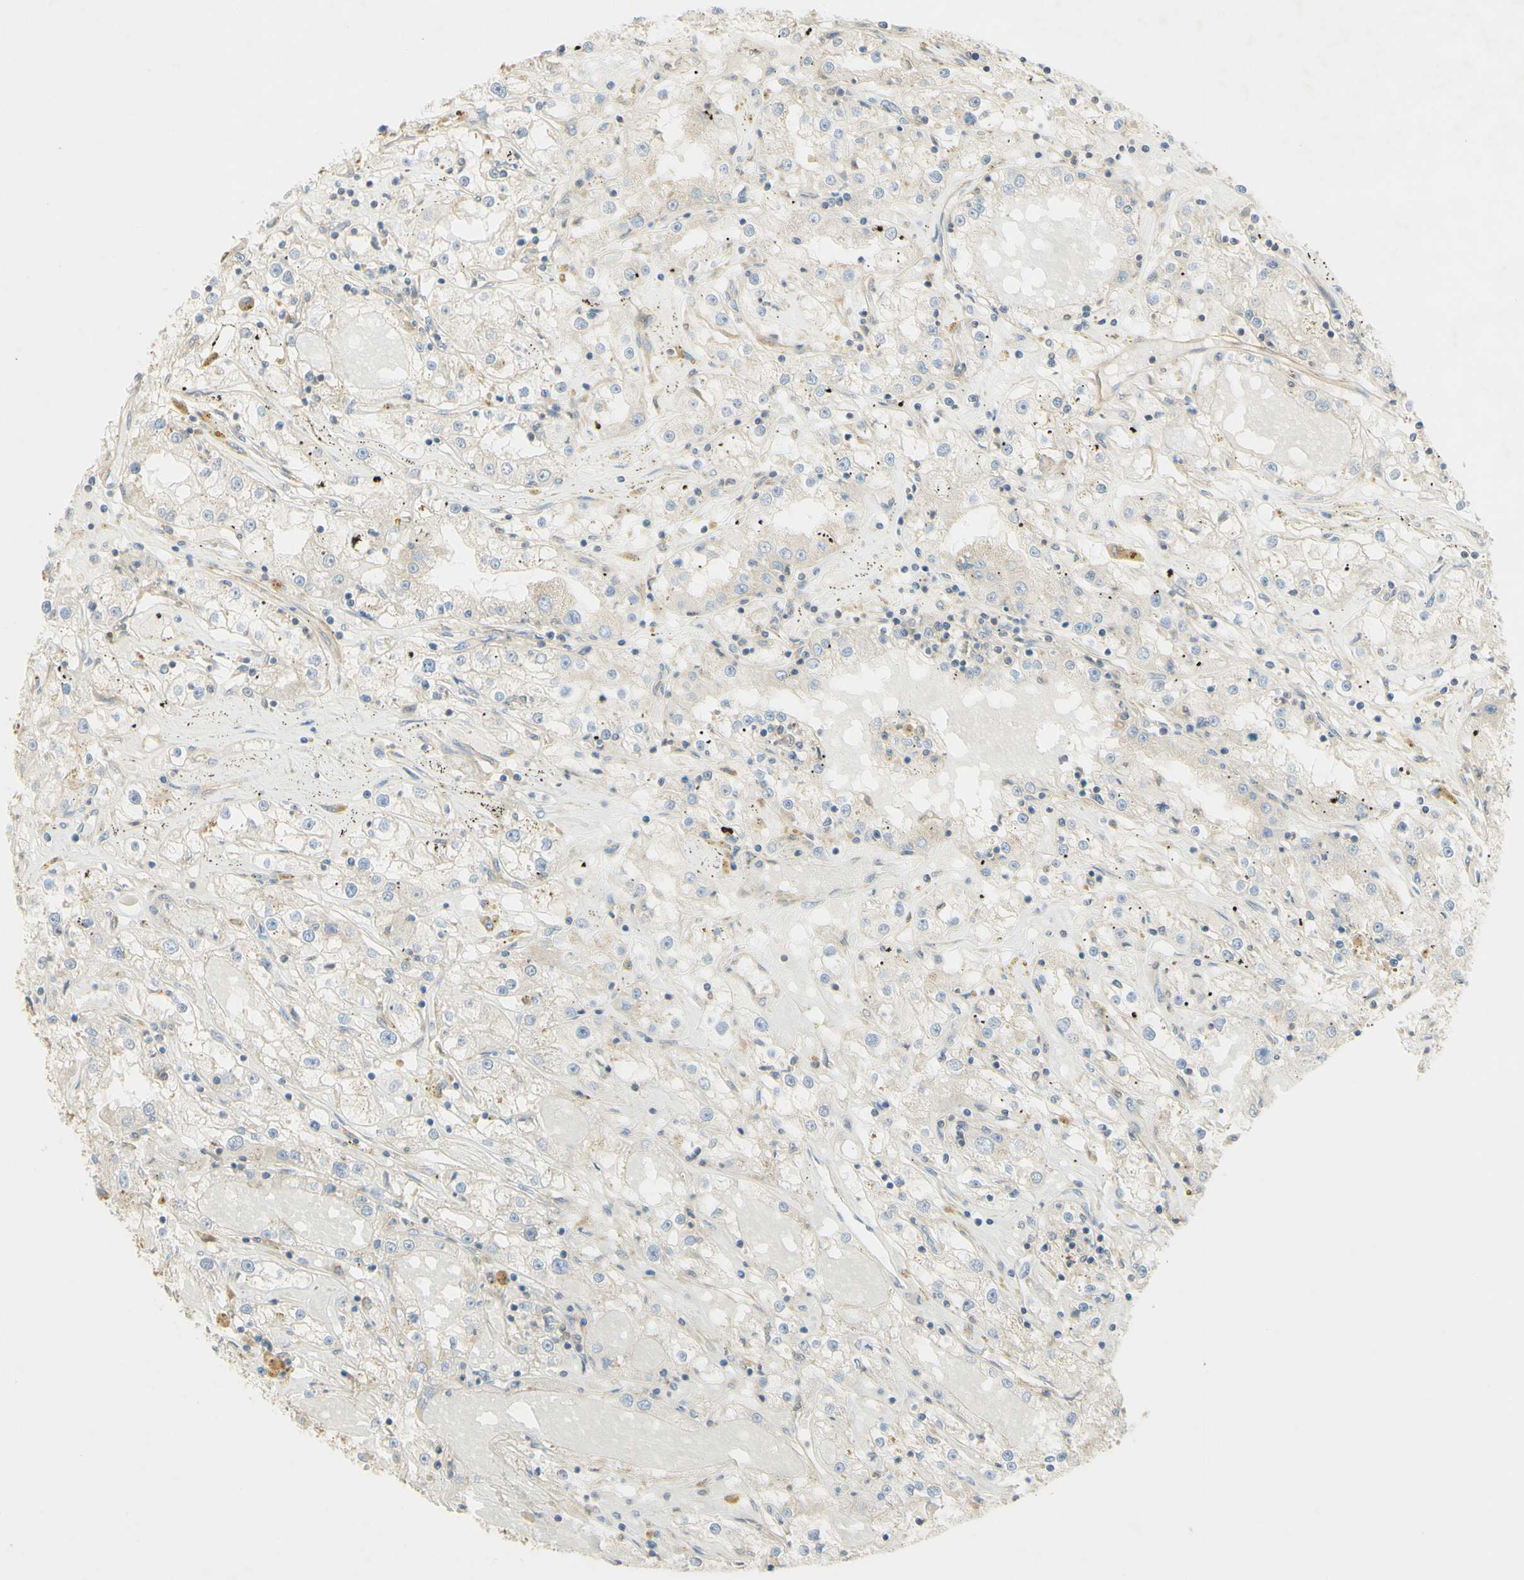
{"staining": {"intensity": "negative", "quantity": "none", "location": "none"}, "tissue": "renal cancer", "cell_type": "Tumor cells", "image_type": "cancer", "snomed": [{"axis": "morphology", "description": "Adenocarcinoma, NOS"}, {"axis": "topography", "description": "Kidney"}], "caption": "Protein analysis of renal cancer shows no significant staining in tumor cells.", "gene": "IKBKG", "patient": {"sex": "male", "age": 56}}